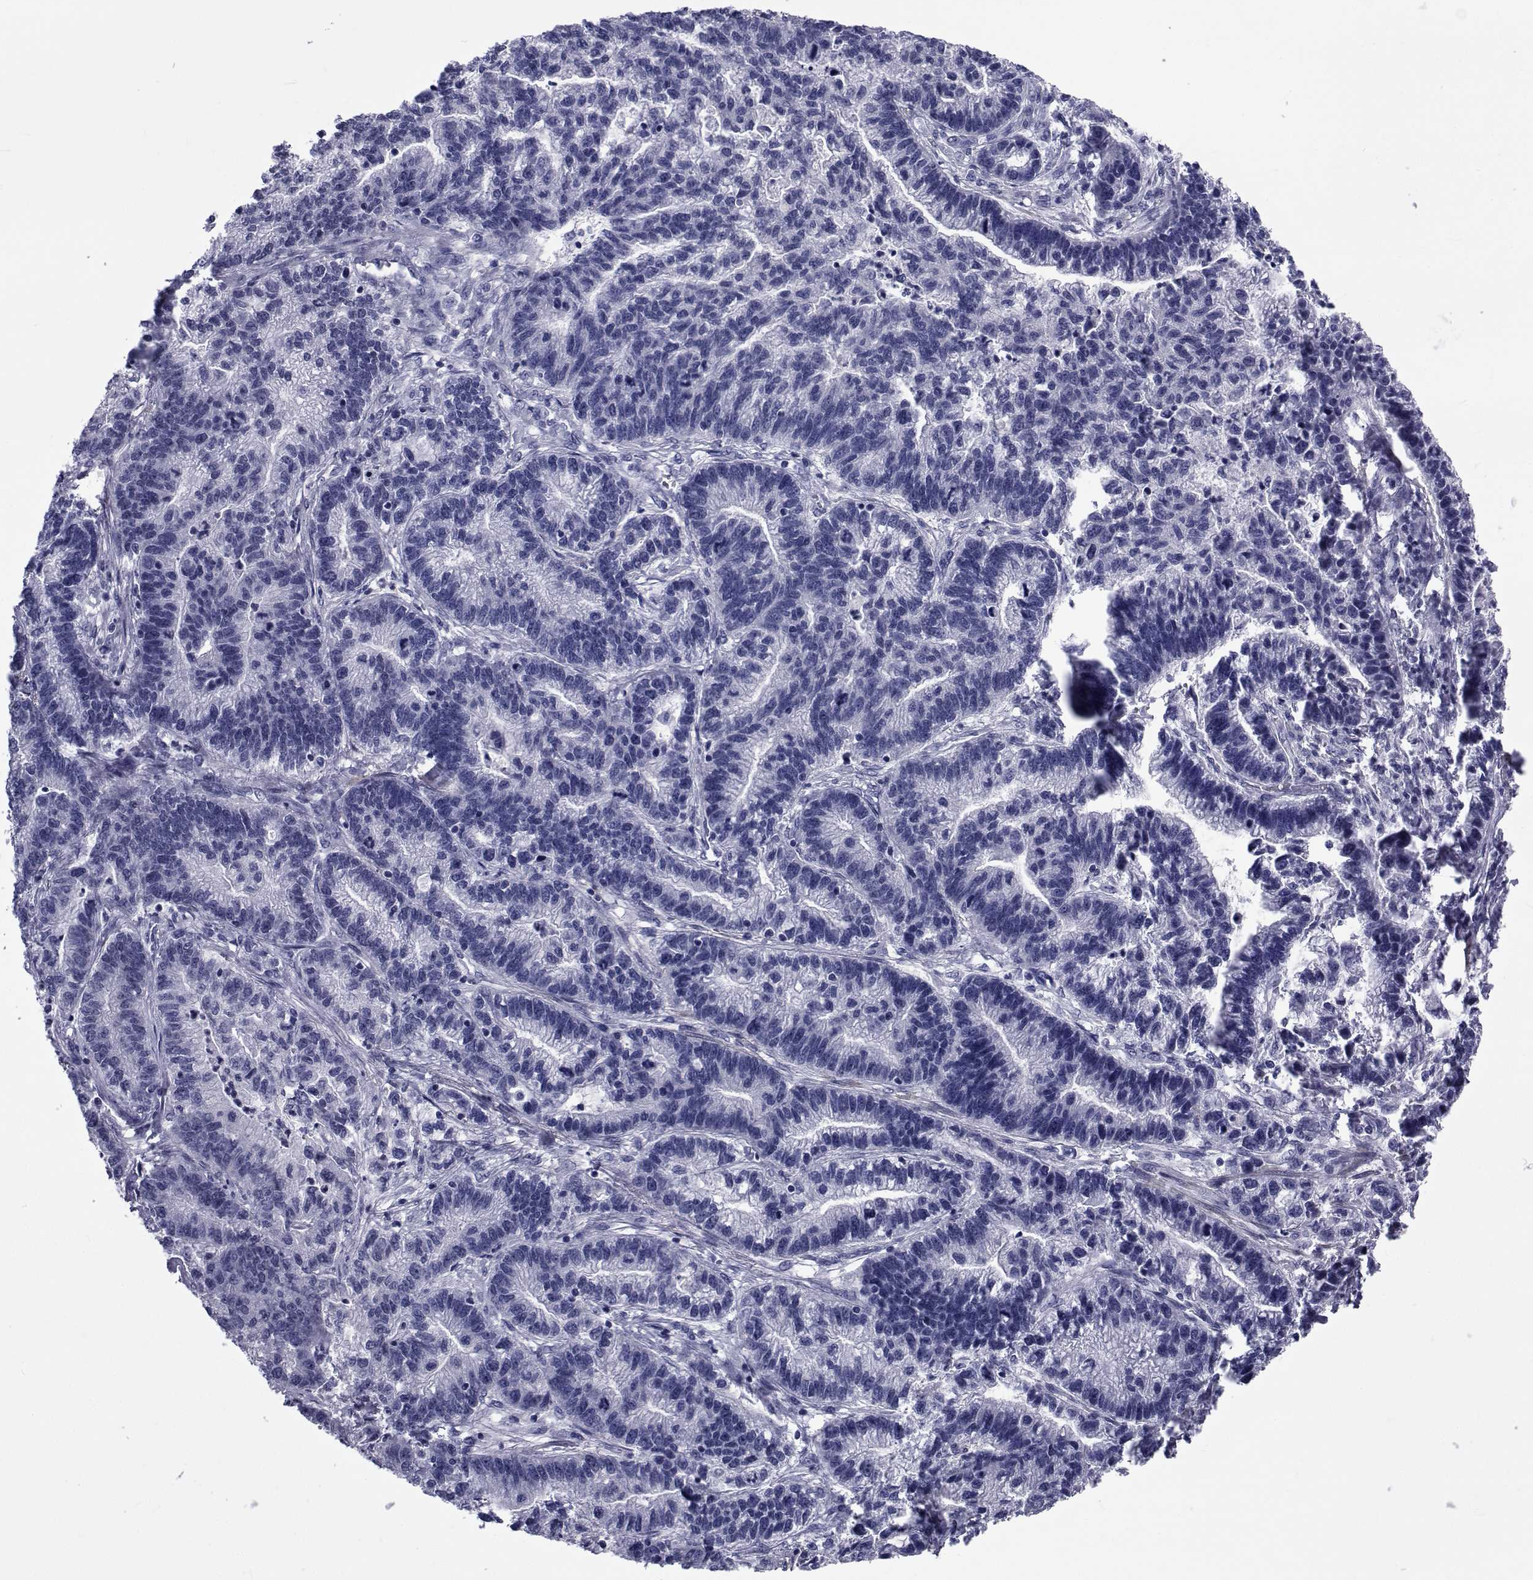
{"staining": {"intensity": "negative", "quantity": "none", "location": "none"}, "tissue": "stomach cancer", "cell_type": "Tumor cells", "image_type": "cancer", "snomed": [{"axis": "morphology", "description": "Adenocarcinoma, NOS"}, {"axis": "topography", "description": "Stomach"}], "caption": "DAB (3,3'-diaminobenzidine) immunohistochemical staining of human stomach adenocarcinoma shows no significant positivity in tumor cells. The staining is performed using DAB (3,3'-diaminobenzidine) brown chromogen with nuclei counter-stained in using hematoxylin.", "gene": "GKAP1", "patient": {"sex": "male", "age": 83}}